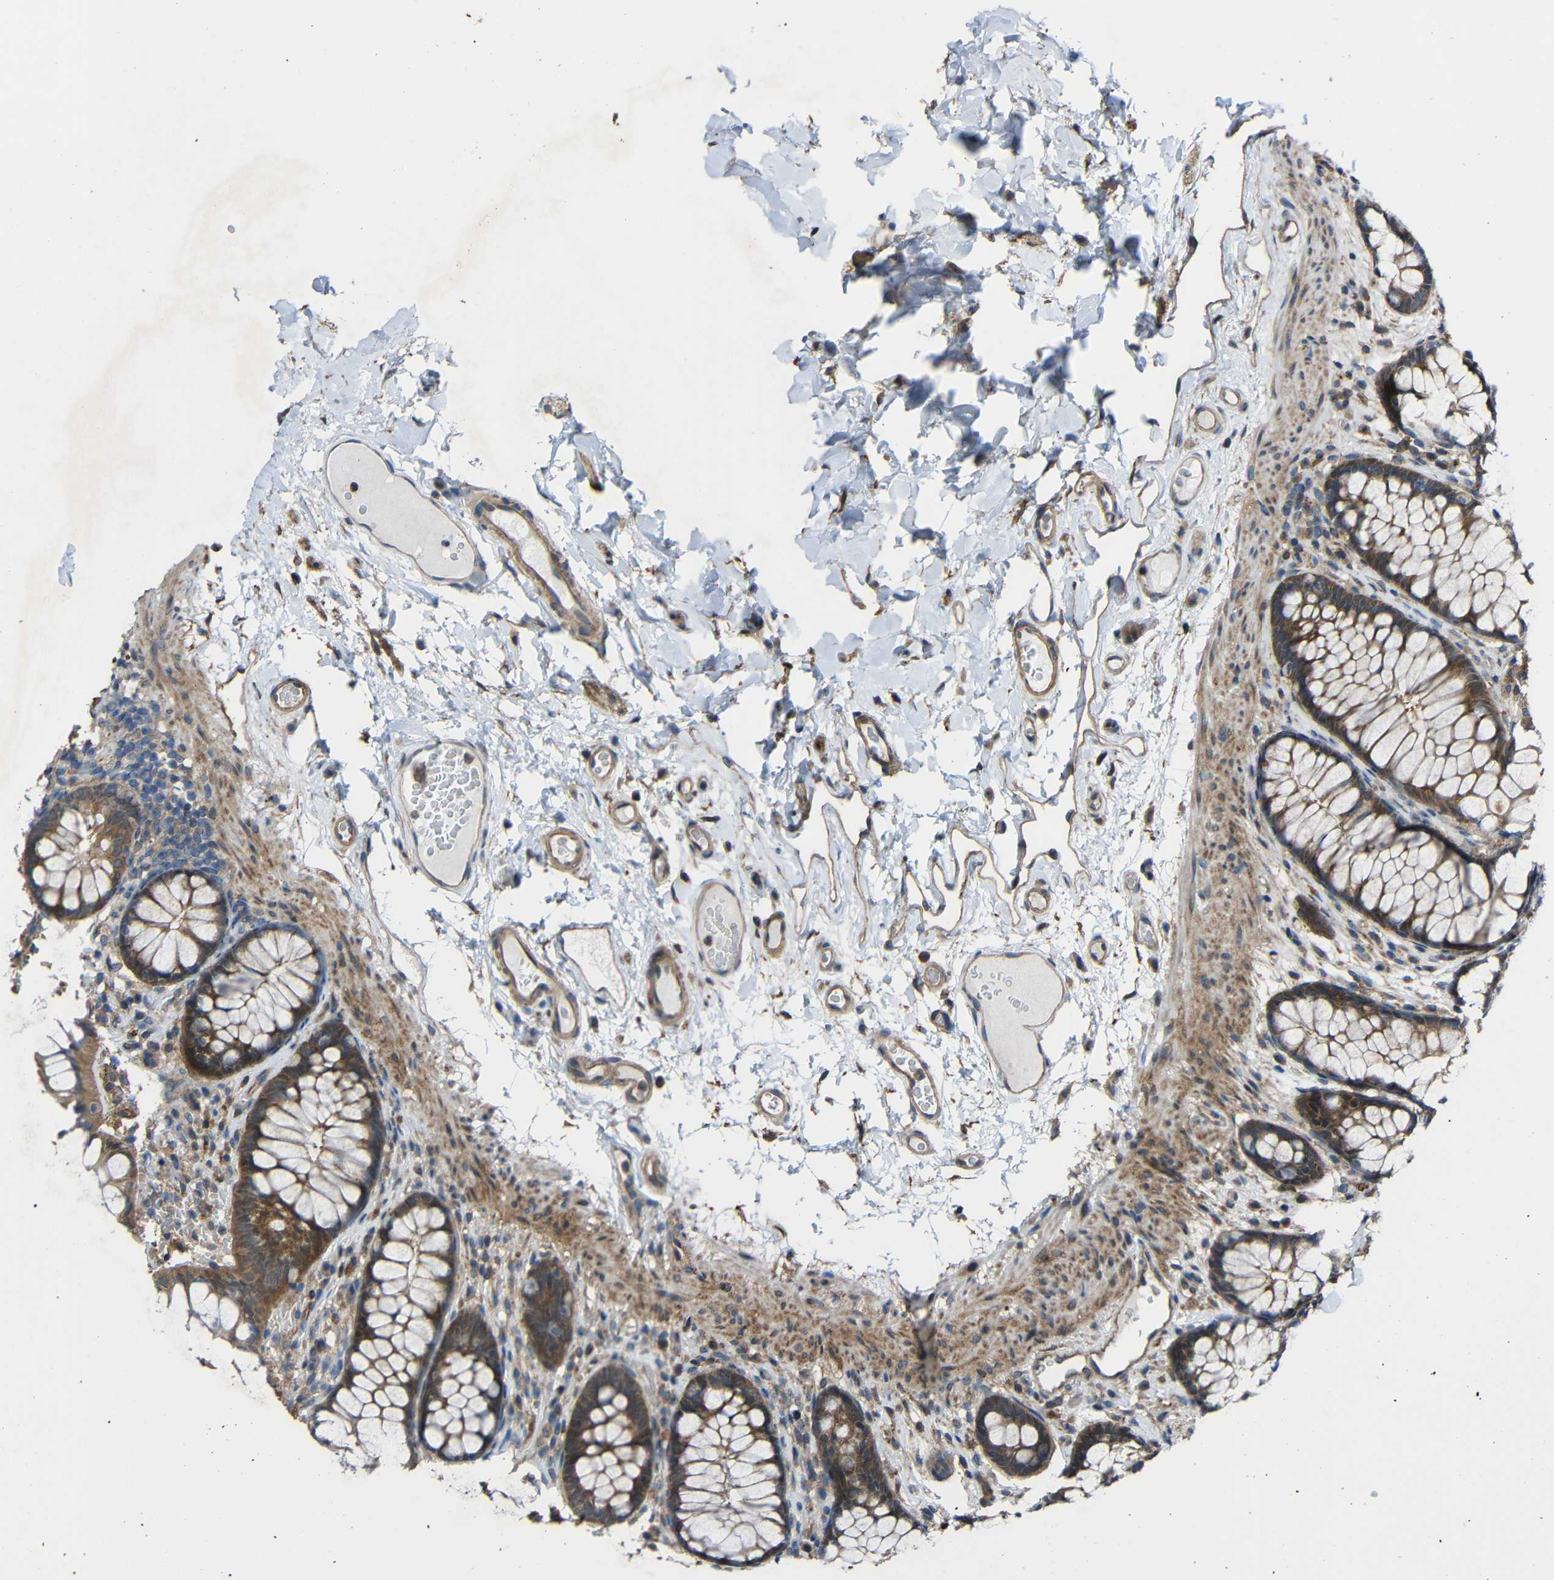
{"staining": {"intensity": "moderate", "quantity": ">75%", "location": "cytoplasmic/membranous"}, "tissue": "colon", "cell_type": "Endothelial cells", "image_type": "normal", "snomed": [{"axis": "morphology", "description": "Normal tissue, NOS"}, {"axis": "topography", "description": "Colon"}], "caption": "This photomicrograph reveals immunohistochemistry staining of benign human colon, with medium moderate cytoplasmic/membranous staining in approximately >75% of endothelial cells.", "gene": "CHST9", "patient": {"sex": "female", "age": 55}}